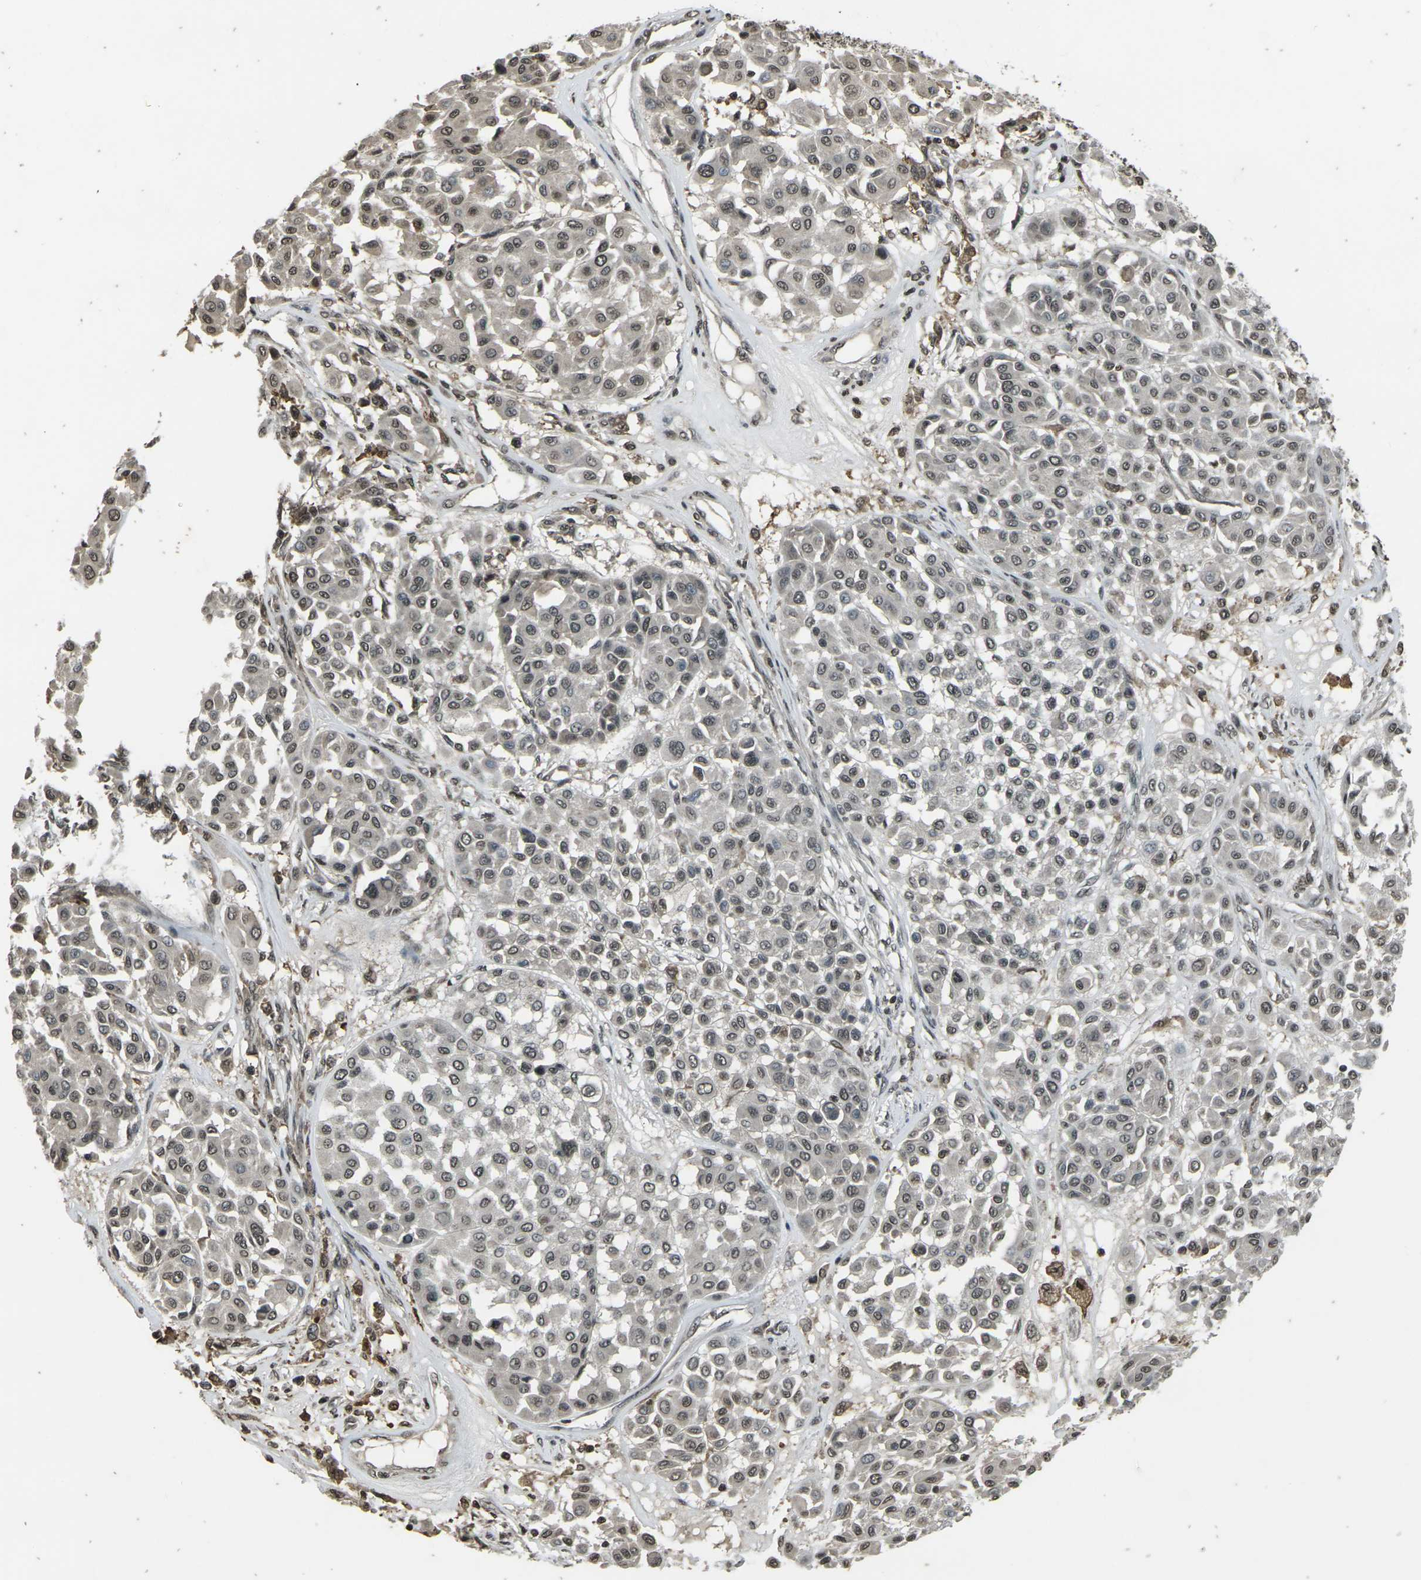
{"staining": {"intensity": "weak", "quantity": ">75%", "location": "nuclear"}, "tissue": "melanoma", "cell_type": "Tumor cells", "image_type": "cancer", "snomed": [{"axis": "morphology", "description": "Malignant melanoma, Metastatic site"}, {"axis": "topography", "description": "Soft tissue"}], "caption": "Immunohistochemistry (IHC) (DAB) staining of human melanoma shows weak nuclear protein expression in about >75% of tumor cells.", "gene": "PRPF8", "patient": {"sex": "male", "age": 41}}